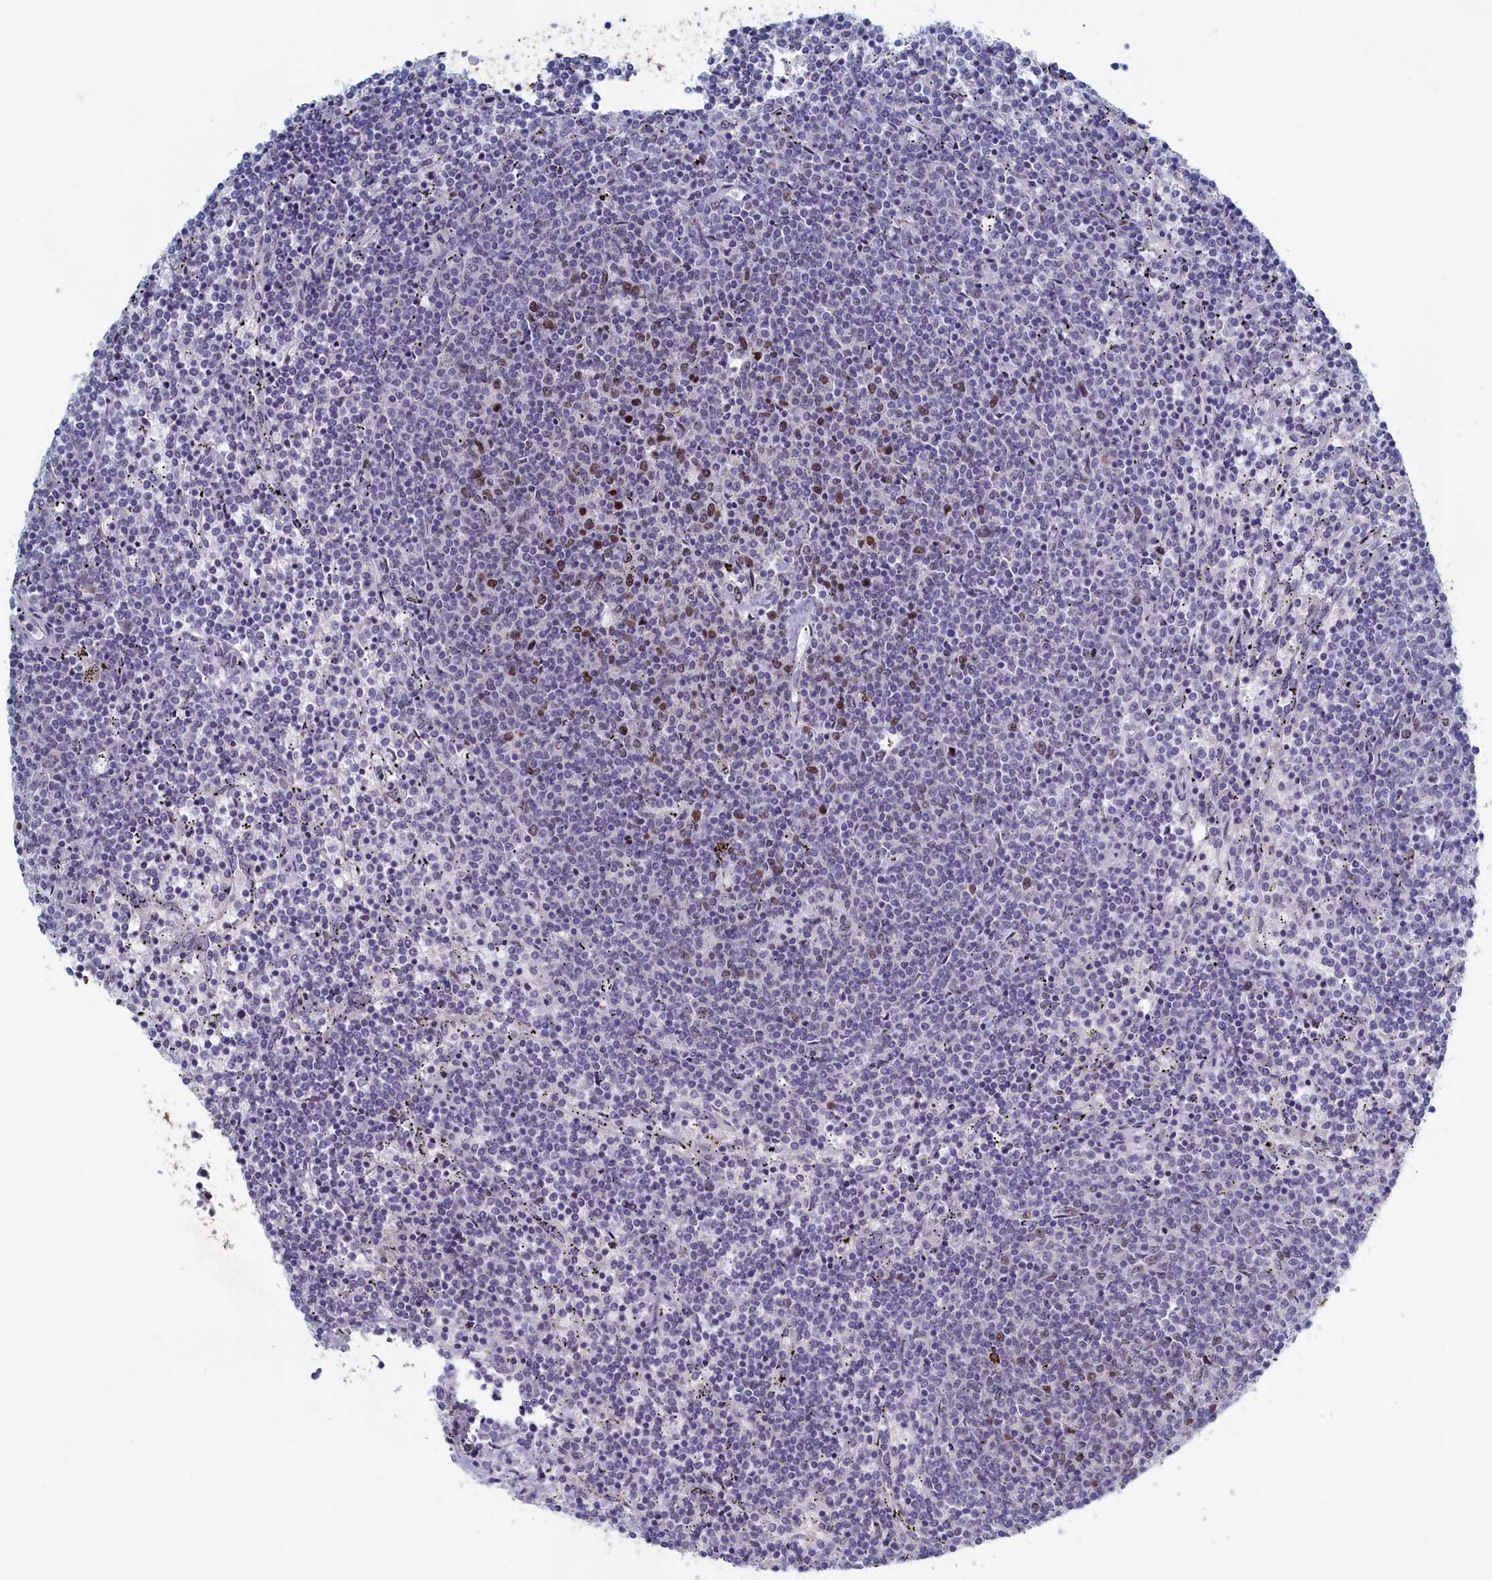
{"staining": {"intensity": "moderate", "quantity": "<25%", "location": "nuclear"}, "tissue": "lymphoma", "cell_type": "Tumor cells", "image_type": "cancer", "snomed": [{"axis": "morphology", "description": "Malignant lymphoma, non-Hodgkin's type, Low grade"}, {"axis": "topography", "description": "Spleen"}], "caption": "Immunohistochemical staining of human lymphoma displays low levels of moderate nuclear protein expression in about <25% of tumor cells.", "gene": "WDR76", "patient": {"sex": "female", "age": 50}}